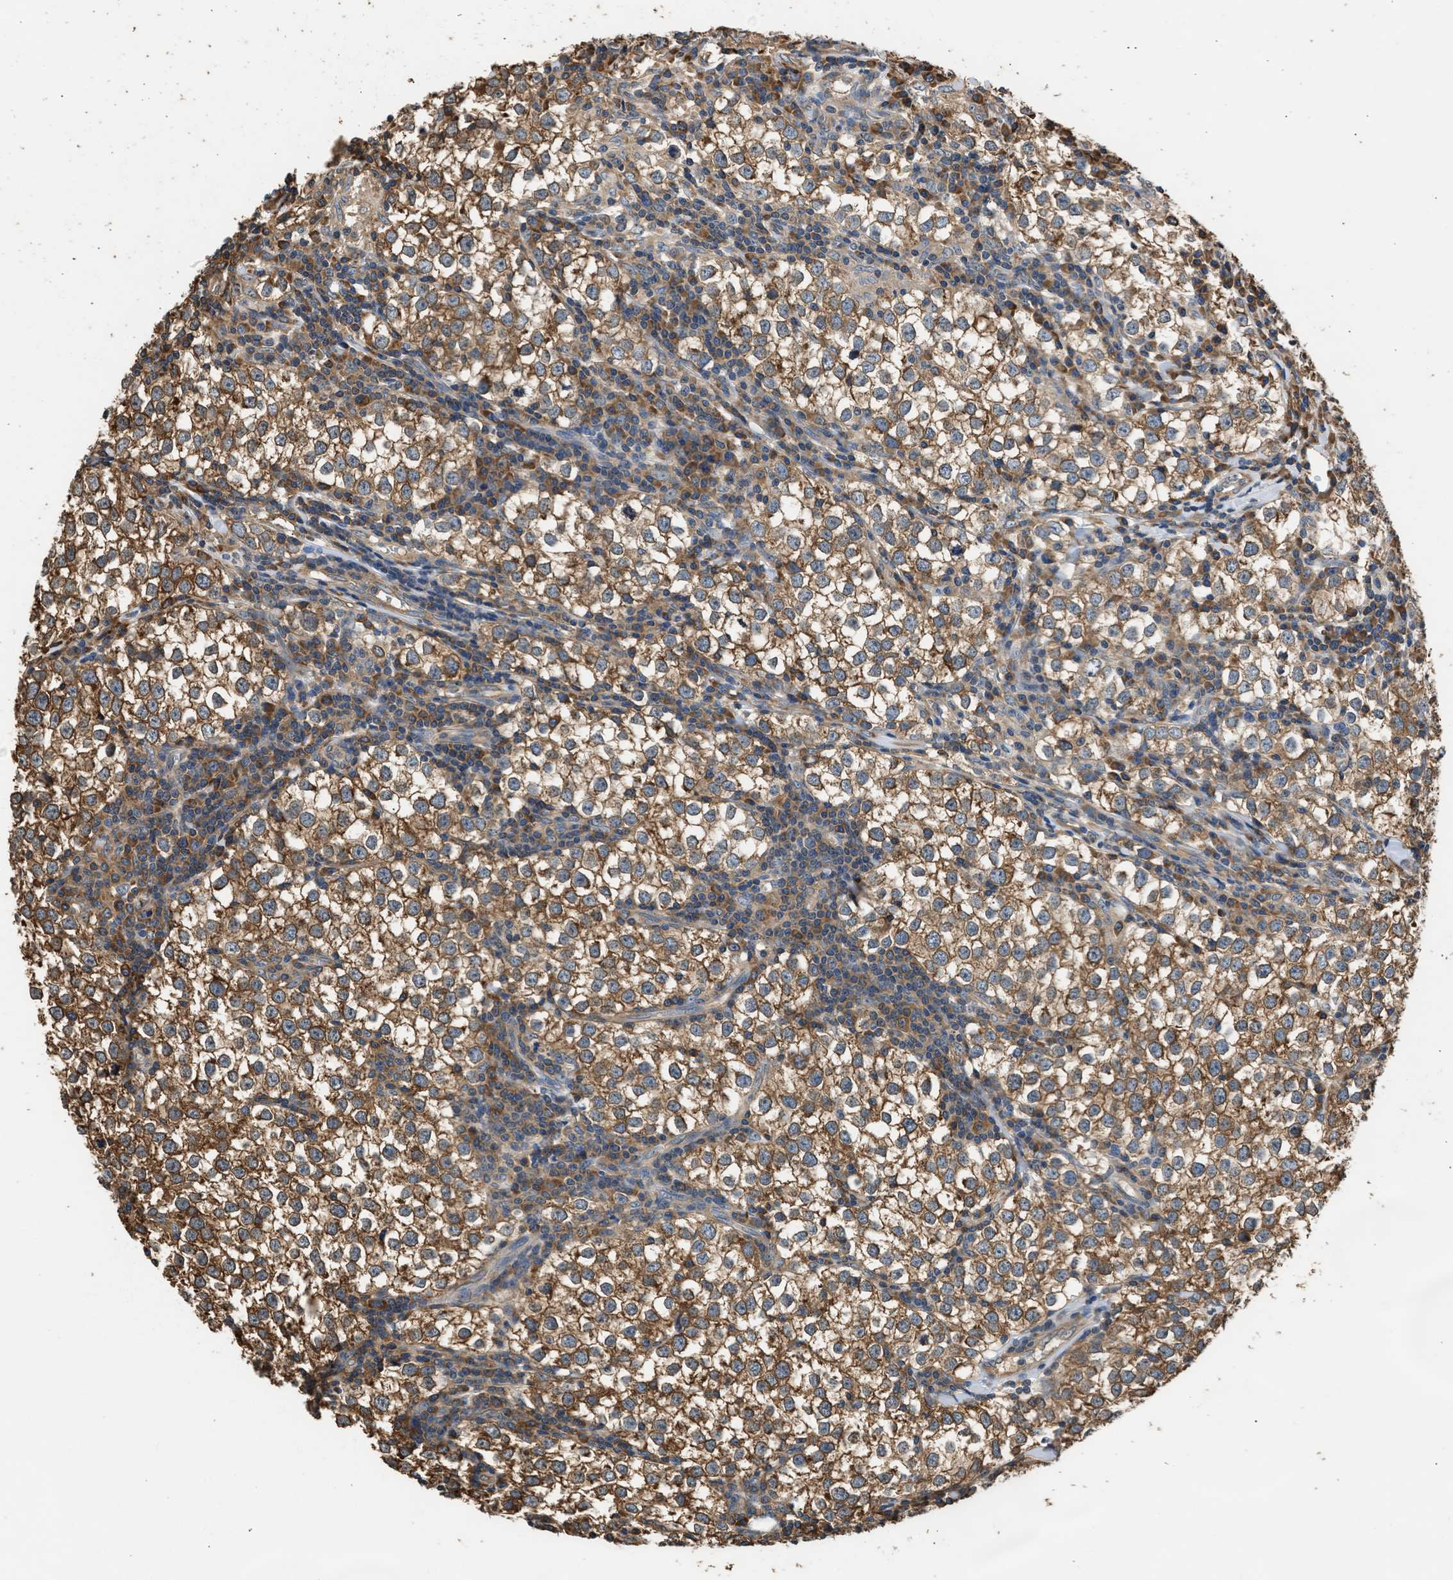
{"staining": {"intensity": "moderate", "quantity": ">75%", "location": "cytoplasmic/membranous"}, "tissue": "testis cancer", "cell_type": "Tumor cells", "image_type": "cancer", "snomed": [{"axis": "morphology", "description": "Seminoma, NOS"}, {"axis": "morphology", "description": "Carcinoma, Embryonal, NOS"}, {"axis": "topography", "description": "Testis"}], "caption": "Immunohistochemistry (IHC) of human testis seminoma shows medium levels of moderate cytoplasmic/membranous staining in approximately >75% of tumor cells. (Brightfield microscopy of DAB IHC at high magnification).", "gene": "SLC36A4", "patient": {"sex": "male", "age": 36}}